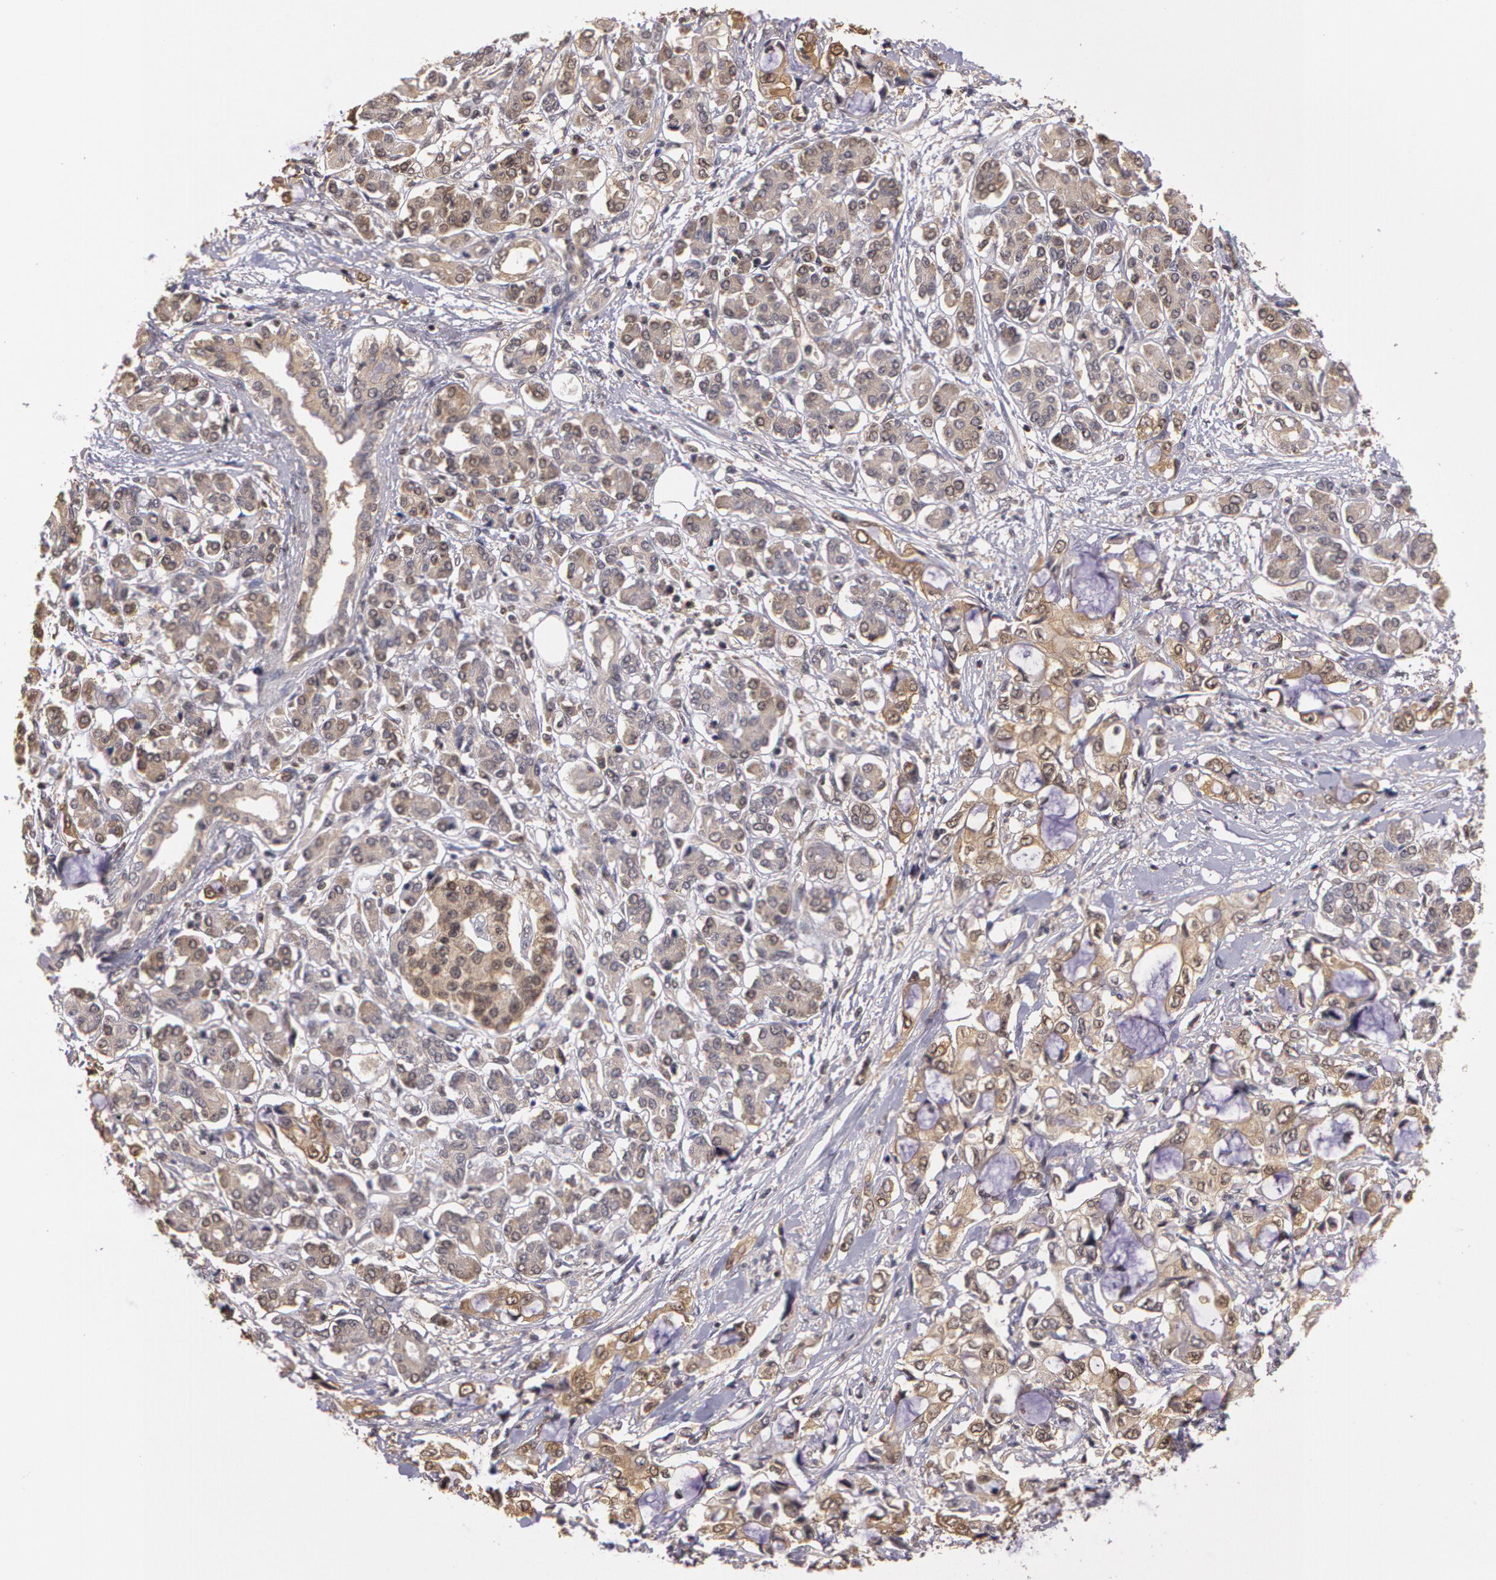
{"staining": {"intensity": "negative", "quantity": "none", "location": "none"}, "tissue": "pancreatic cancer", "cell_type": "Tumor cells", "image_type": "cancer", "snomed": [{"axis": "morphology", "description": "Adenocarcinoma, NOS"}, {"axis": "topography", "description": "Pancreas"}], "caption": "Tumor cells show no significant protein staining in adenocarcinoma (pancreatic).", "gene": "AHSA1", "patient": {"sex": "female", "age": 70}}